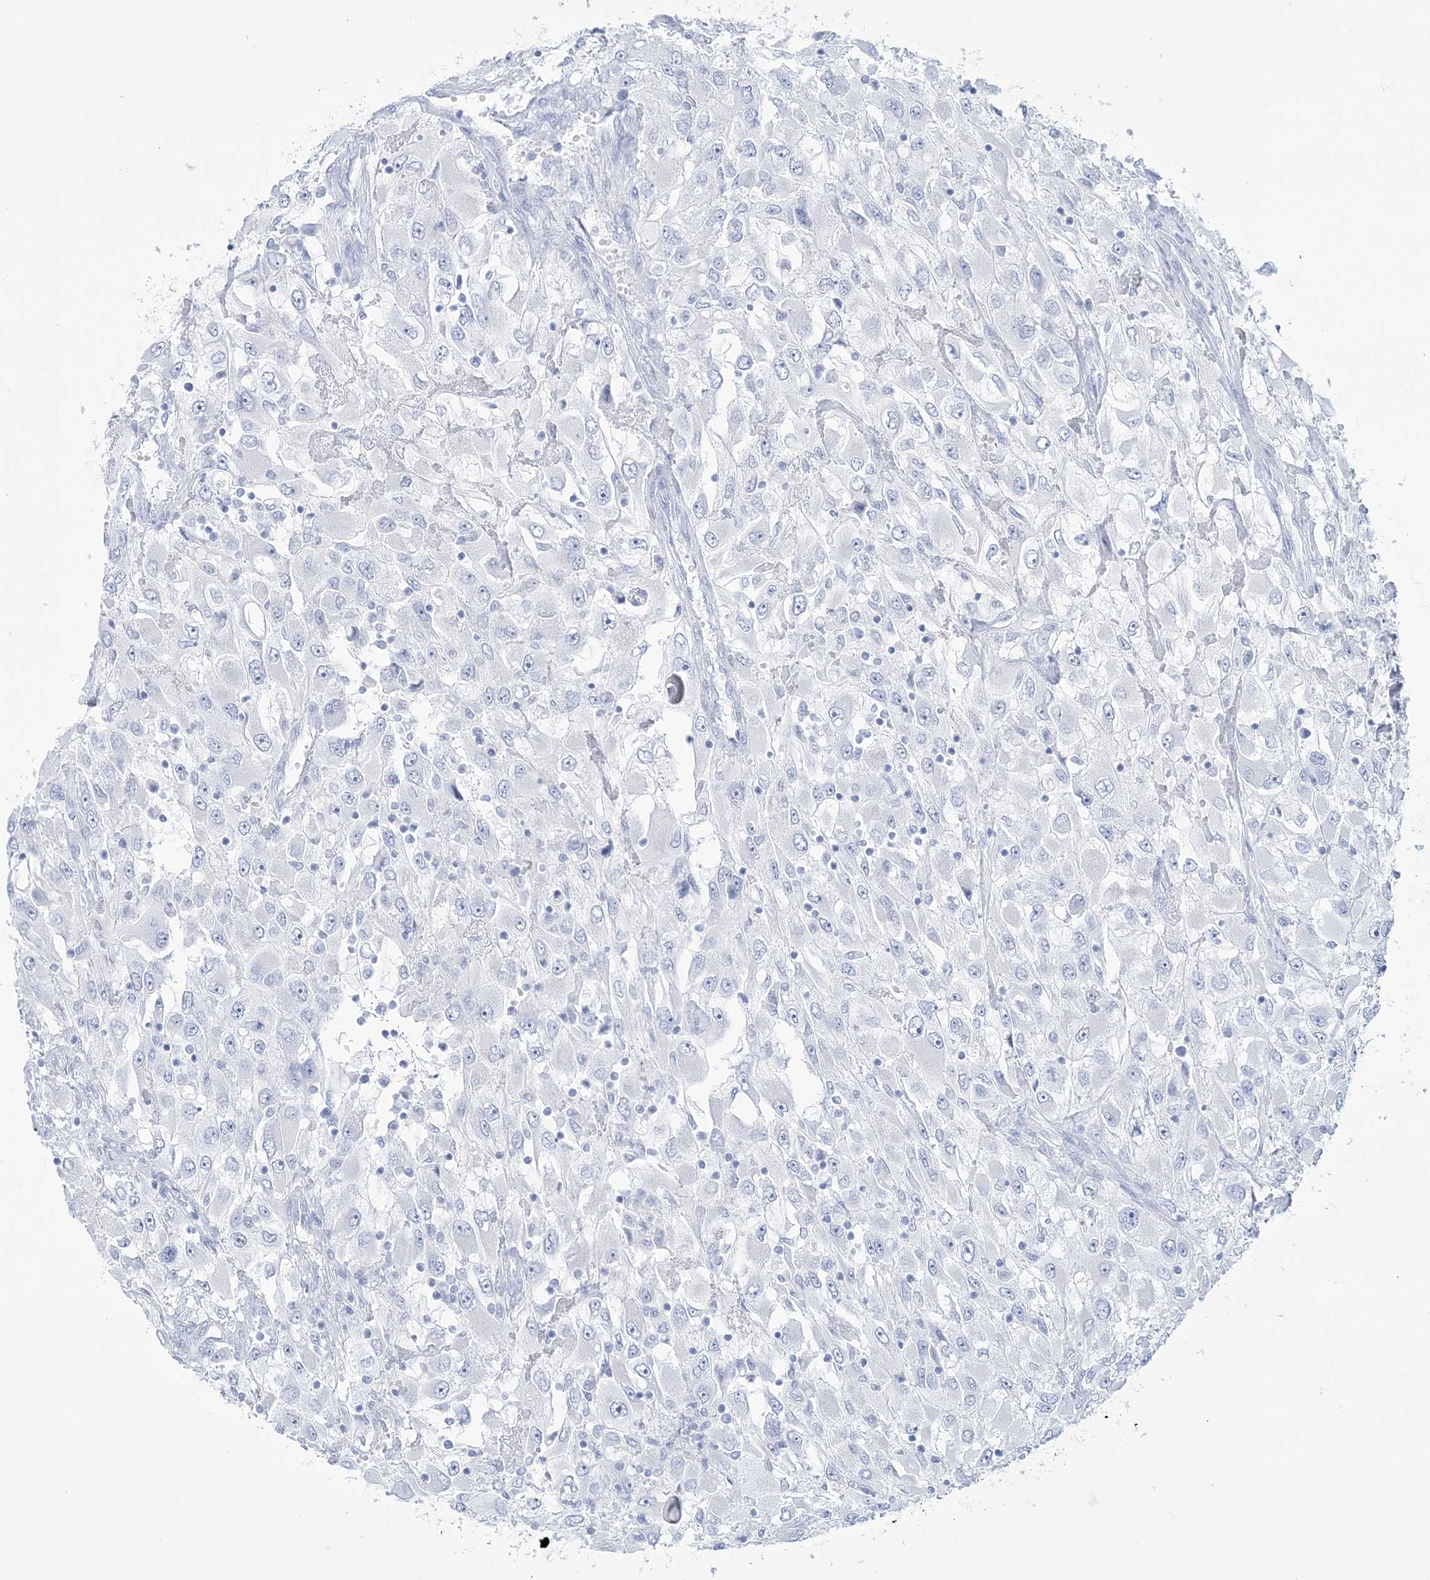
{"staining": {"intensity": "negative", "quantity": "none", "location": "none"}, "tissue": "renal cancer", "cell_type": "Tumor cells", "image_type": "cancer", "snomed": [{"axis": "morphology", "description": "Adenocarcinoma, NOS"}, {"axis": "topography", "description": "Kidney"}], "caption": "Immunohistochemistry (IHC) of renal cancer (adenocarcinoma) demonstrates no expression in tumor cells.", "gene": "RBP2", "patient": {"sex": "female", "age": 52}}